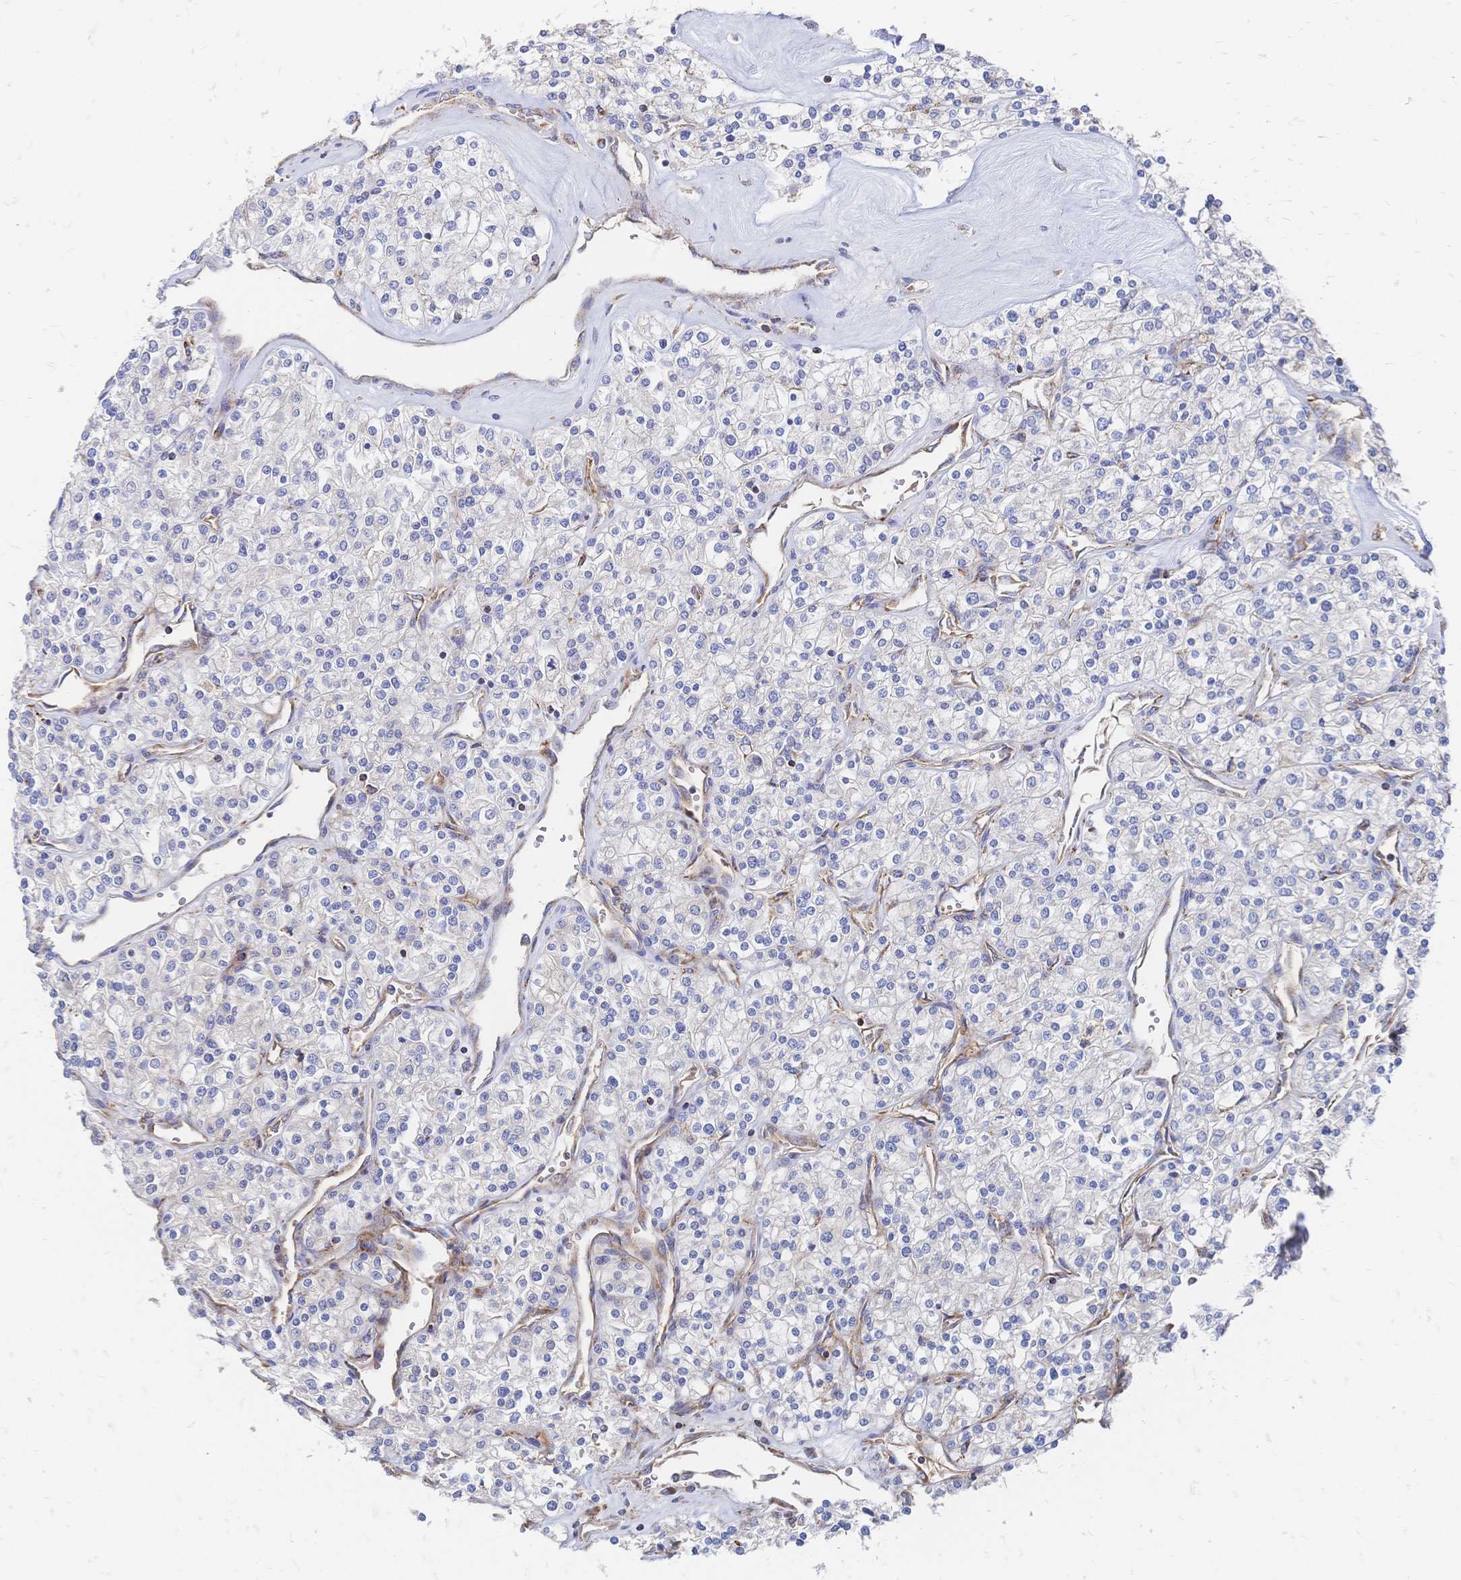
{"staining": {"intensity": "negative", "quantity": "none", "location": "none"}, "tissue": "renal cancer", "cell_type": "Tumor cells", "image_type": "cancer", "snomed": [{"axis": "morphology", "description": "Adenocarcinoma, NOS"}, {"axis": "topography", "description": "Kidney"}], "caption": "Immunohistochemistry (IHC) of human renal cancer (adenocarcinoma) reveals no staining in tumor cells.", "gene": "SORBS1", "patient": {"sex": "male", "age": 80}}